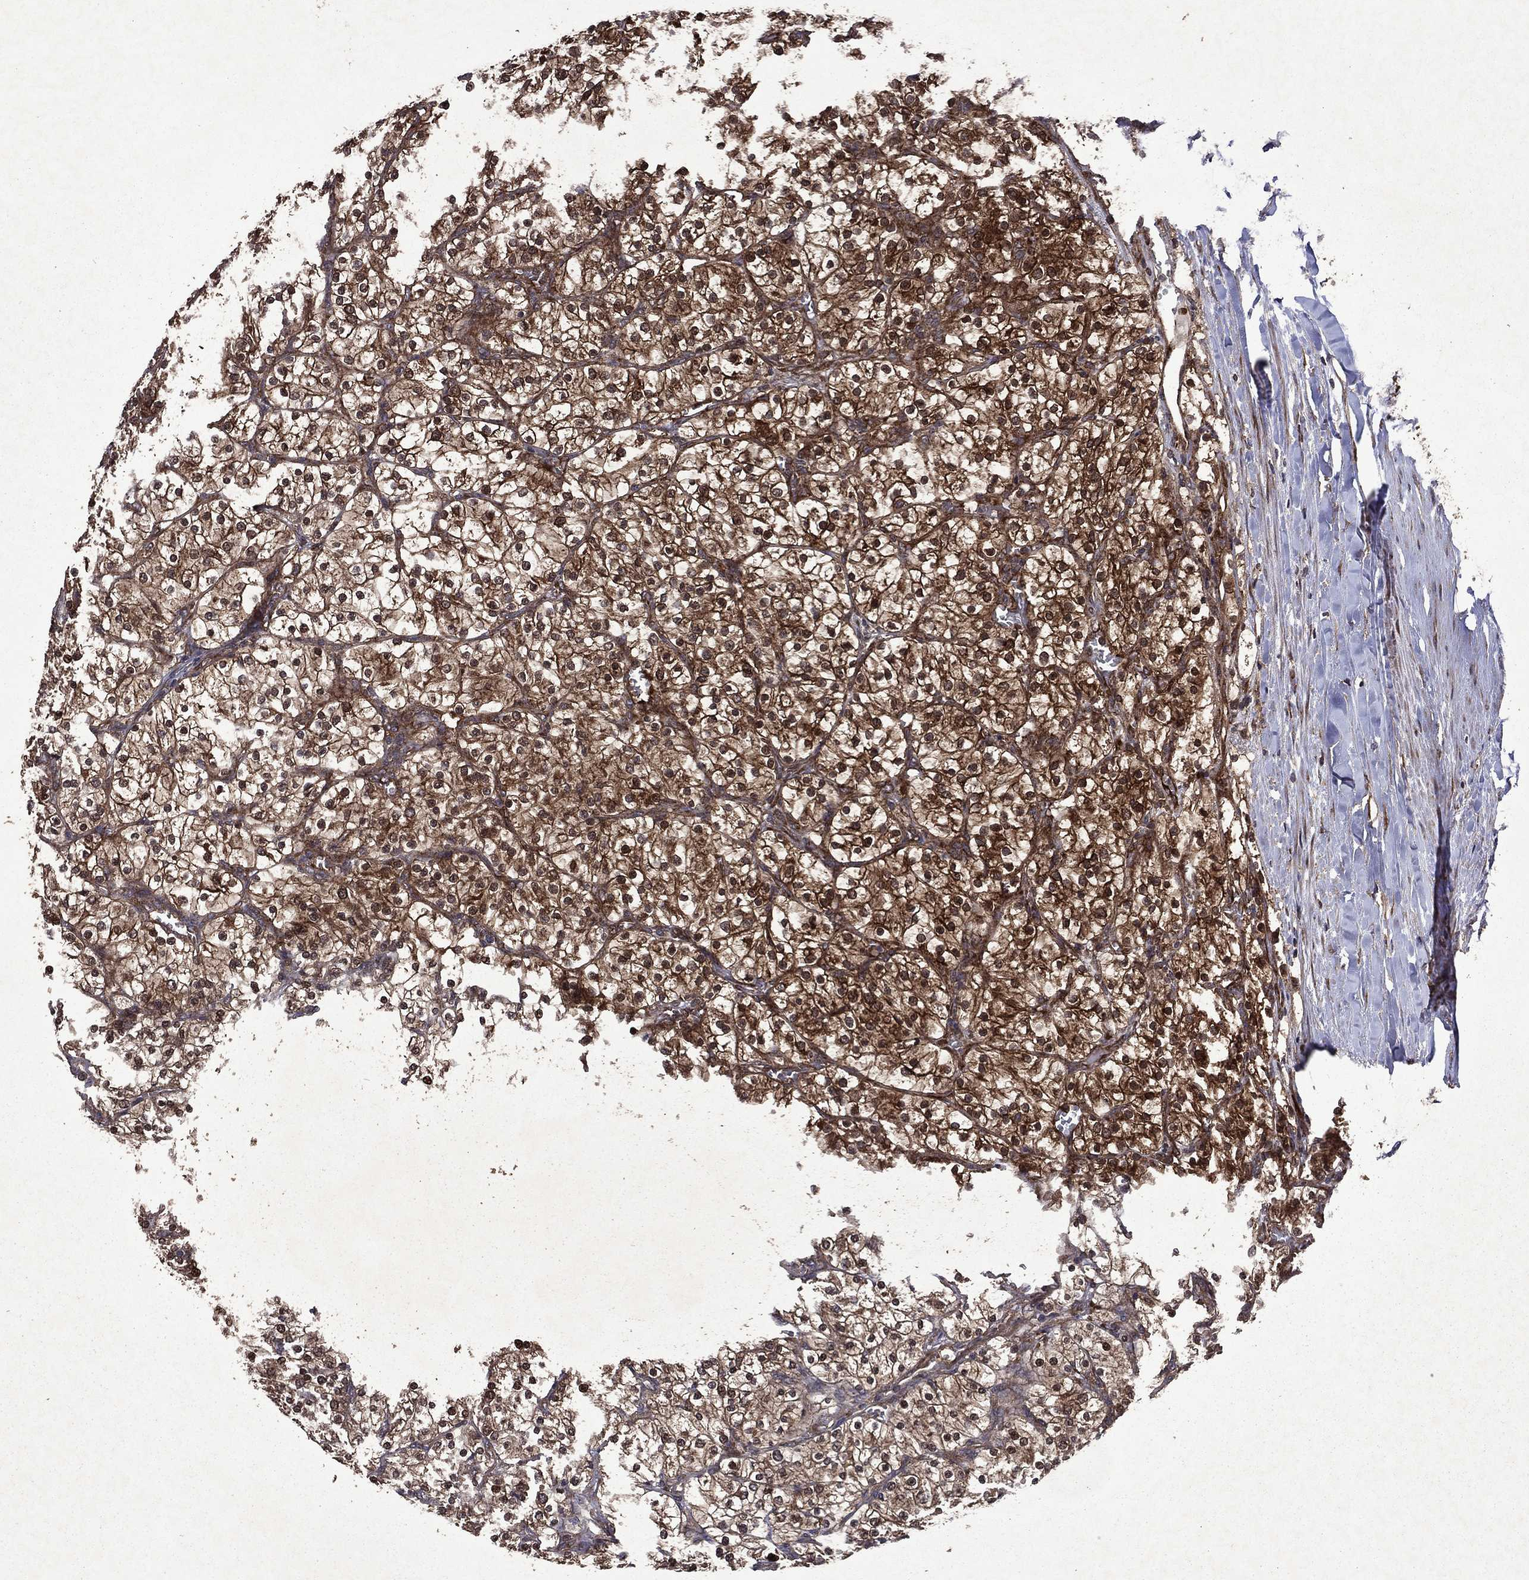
{"staining": {"intensity": "strong", "quantity": ">75%", "location": "cytoplasmic/membranous,nuclear"}, "tissue": "renal cancer", "cell_type": "Tumor cells", "image_type": "cancer", "snomed": [{"axis": "morphology", "description": "Adenocarcinoma, NOS"}, {"axis": "topography", "description": "Kidney"}], "caption": "Strong cytoplasmic/membranous and nuclear expression is present in approximately >75% of tumor cells in adenocarcinoma (renal).", "gene": "EIF2B4", "patient": {"sex": "male", "age": 80}}